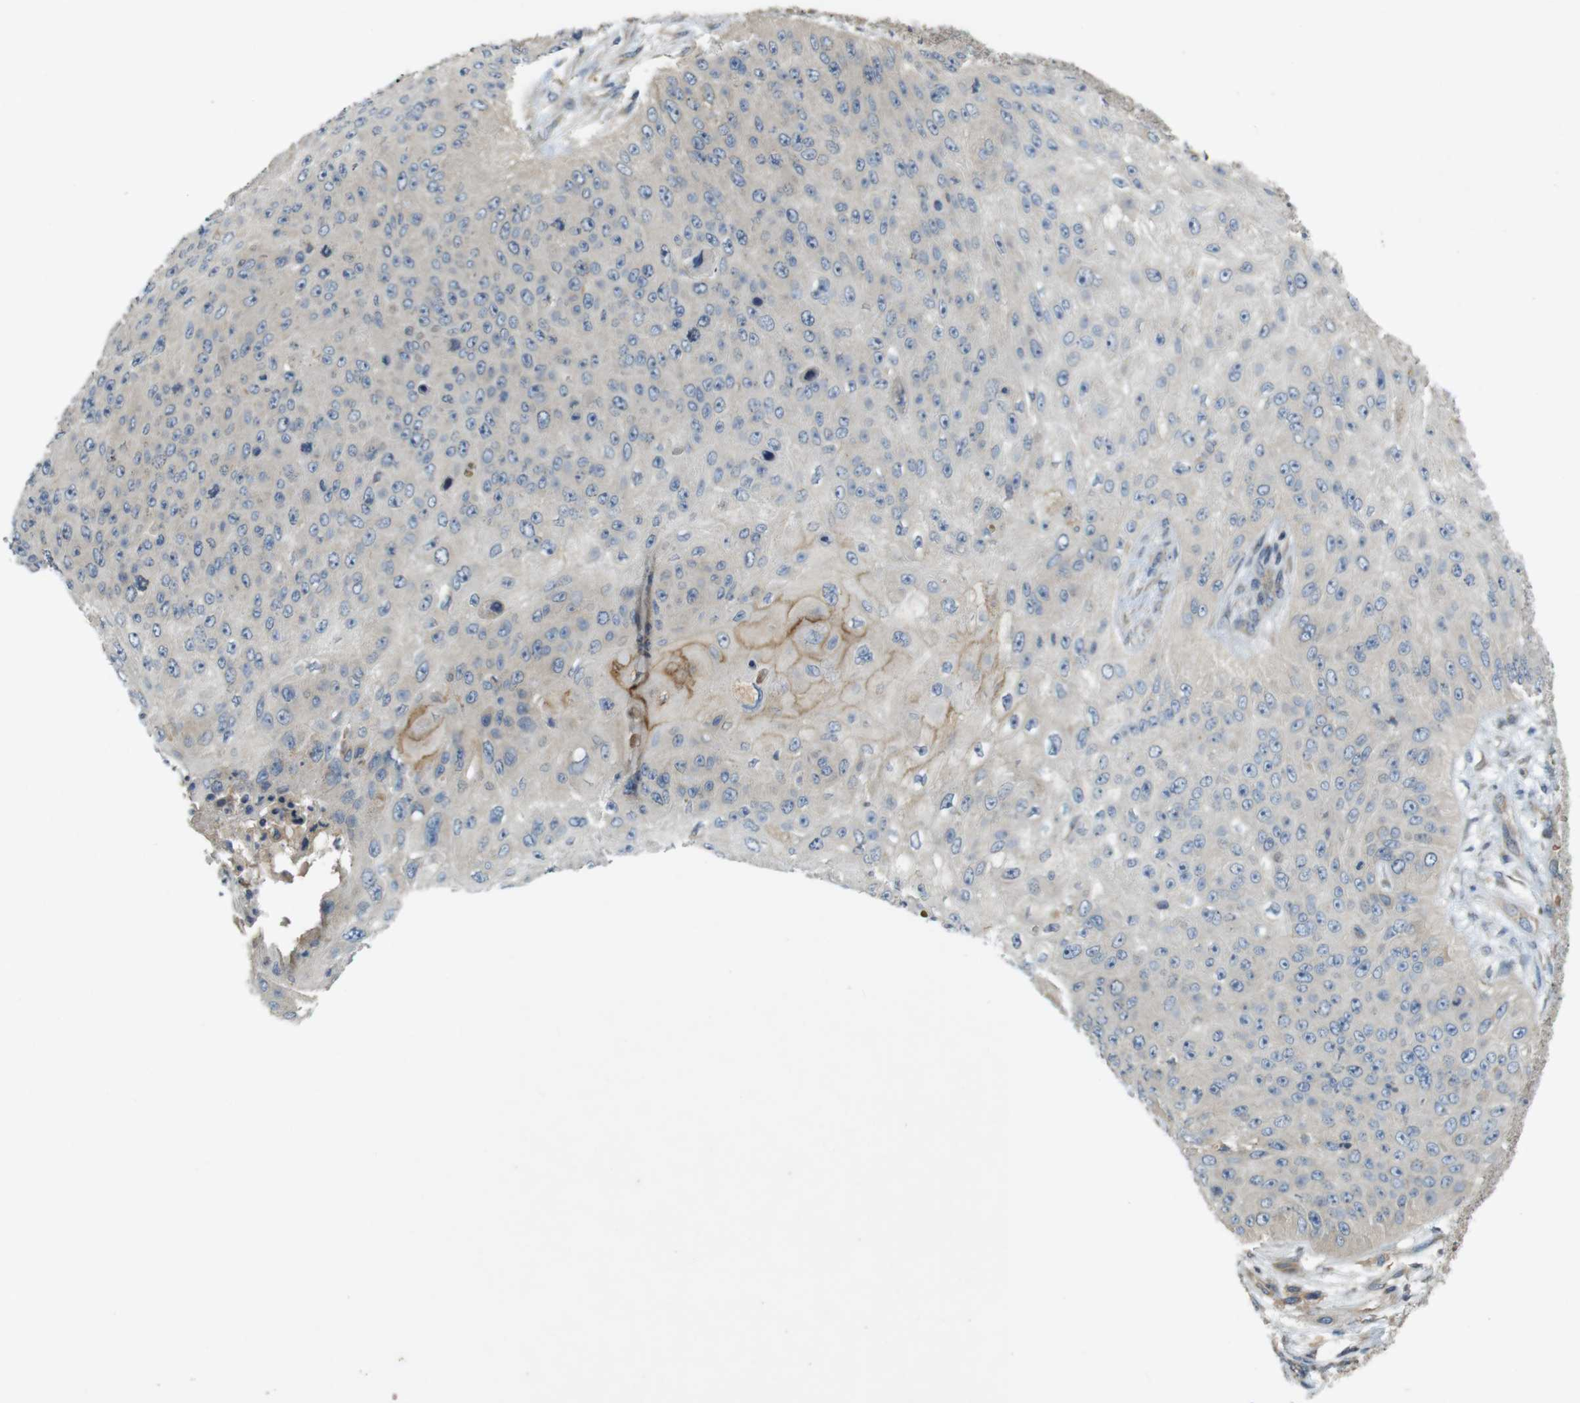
{"staining": {"intensity": "negative", "quantity": "none", "location": "none"}, "tissue": "skin cancer", "cell_type": "Tumor cells", "image_type": "cancer", "snomed": [{"axis": "morphology", "description": "Squamous cell carcinoma, NOS"}, {"axis": "topography", "description": "Skin"}], "caption": "Micrograph shows no significant protein expression in tumor cells of skin squamous cell carcinoma.", "gene": "CLTC", "patient": {"sex": "female", "age": 80}}